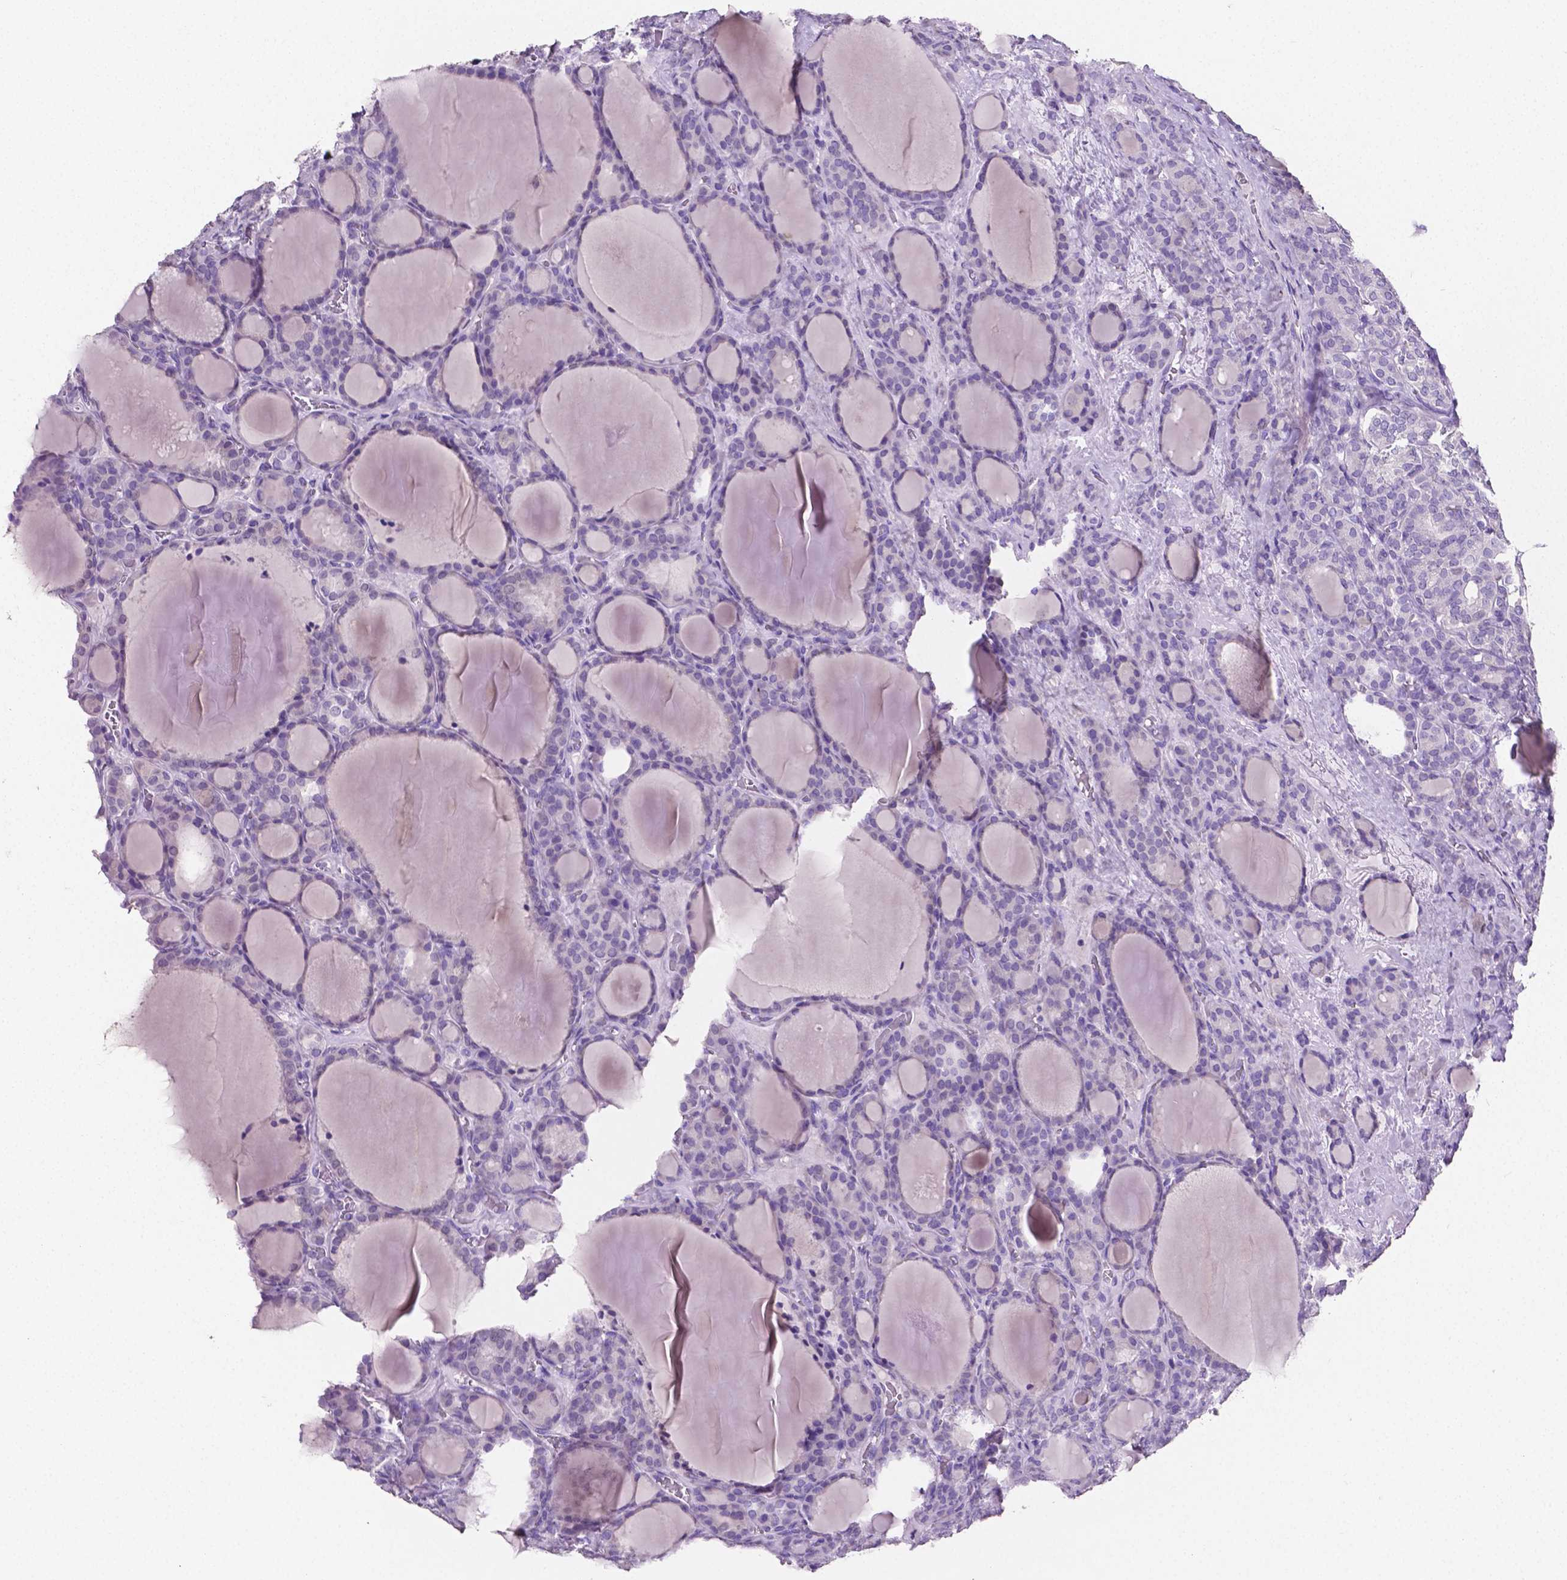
{"staining": {"intensity": "negative", "quantity": "none", "location": "none"}, "tissue": "thyroid cancer", "cell_type": "Tumor cells", "image_type": "cancer", "snomed": [{"axis": "morphology", "description": "Normal tissue, NOS"}, {"axis": "morphology", "description": "Follicular adenoma carcinoma, NOS"}, {"axis": "topography", "description": "Thyroid gland"}], "caption": "Thyroid follicular adenoma carcinoma was stained to show a protein in brown. There is no significant positivity in tumor cells.", "gene": "SLC22A2", "patient": {"sex": "female", "age": 31}}